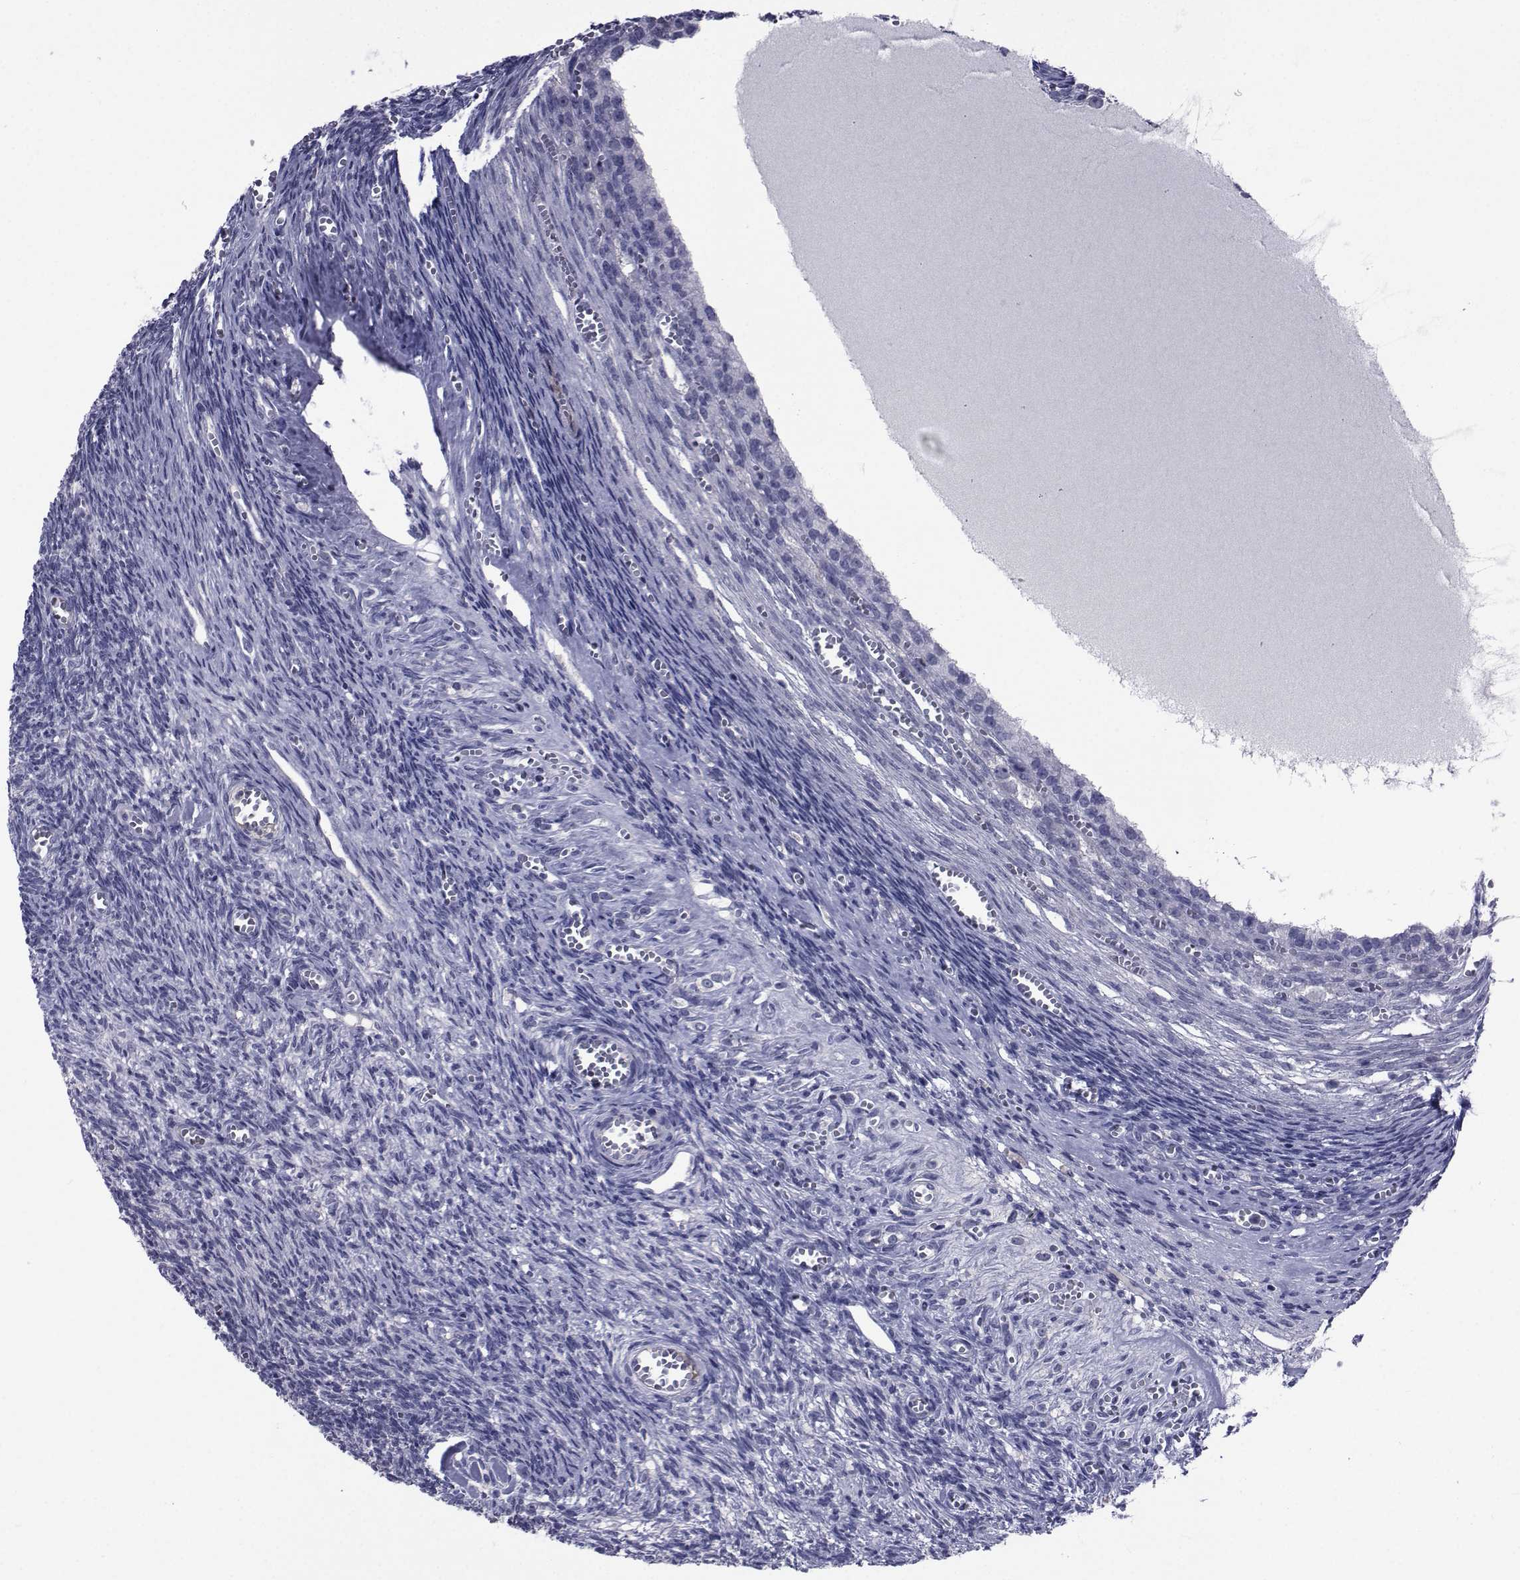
{"staining": {"intensity": "negative", "quantity": "none", "location": "none"}, "tissue": "ovary", "cell_type": "Follicle cells", "image_type": "normal", "snomed": [{"axis": "morphology", "description": "Normal tissue, NOS"}, {"axis": "topography", "description": "Ovary"}], "caption": "The image exhibits no significant expression in follicle cells of ovary.", "gene": "SEMA5B", "patient": {"sex": "female", "age": 43}}